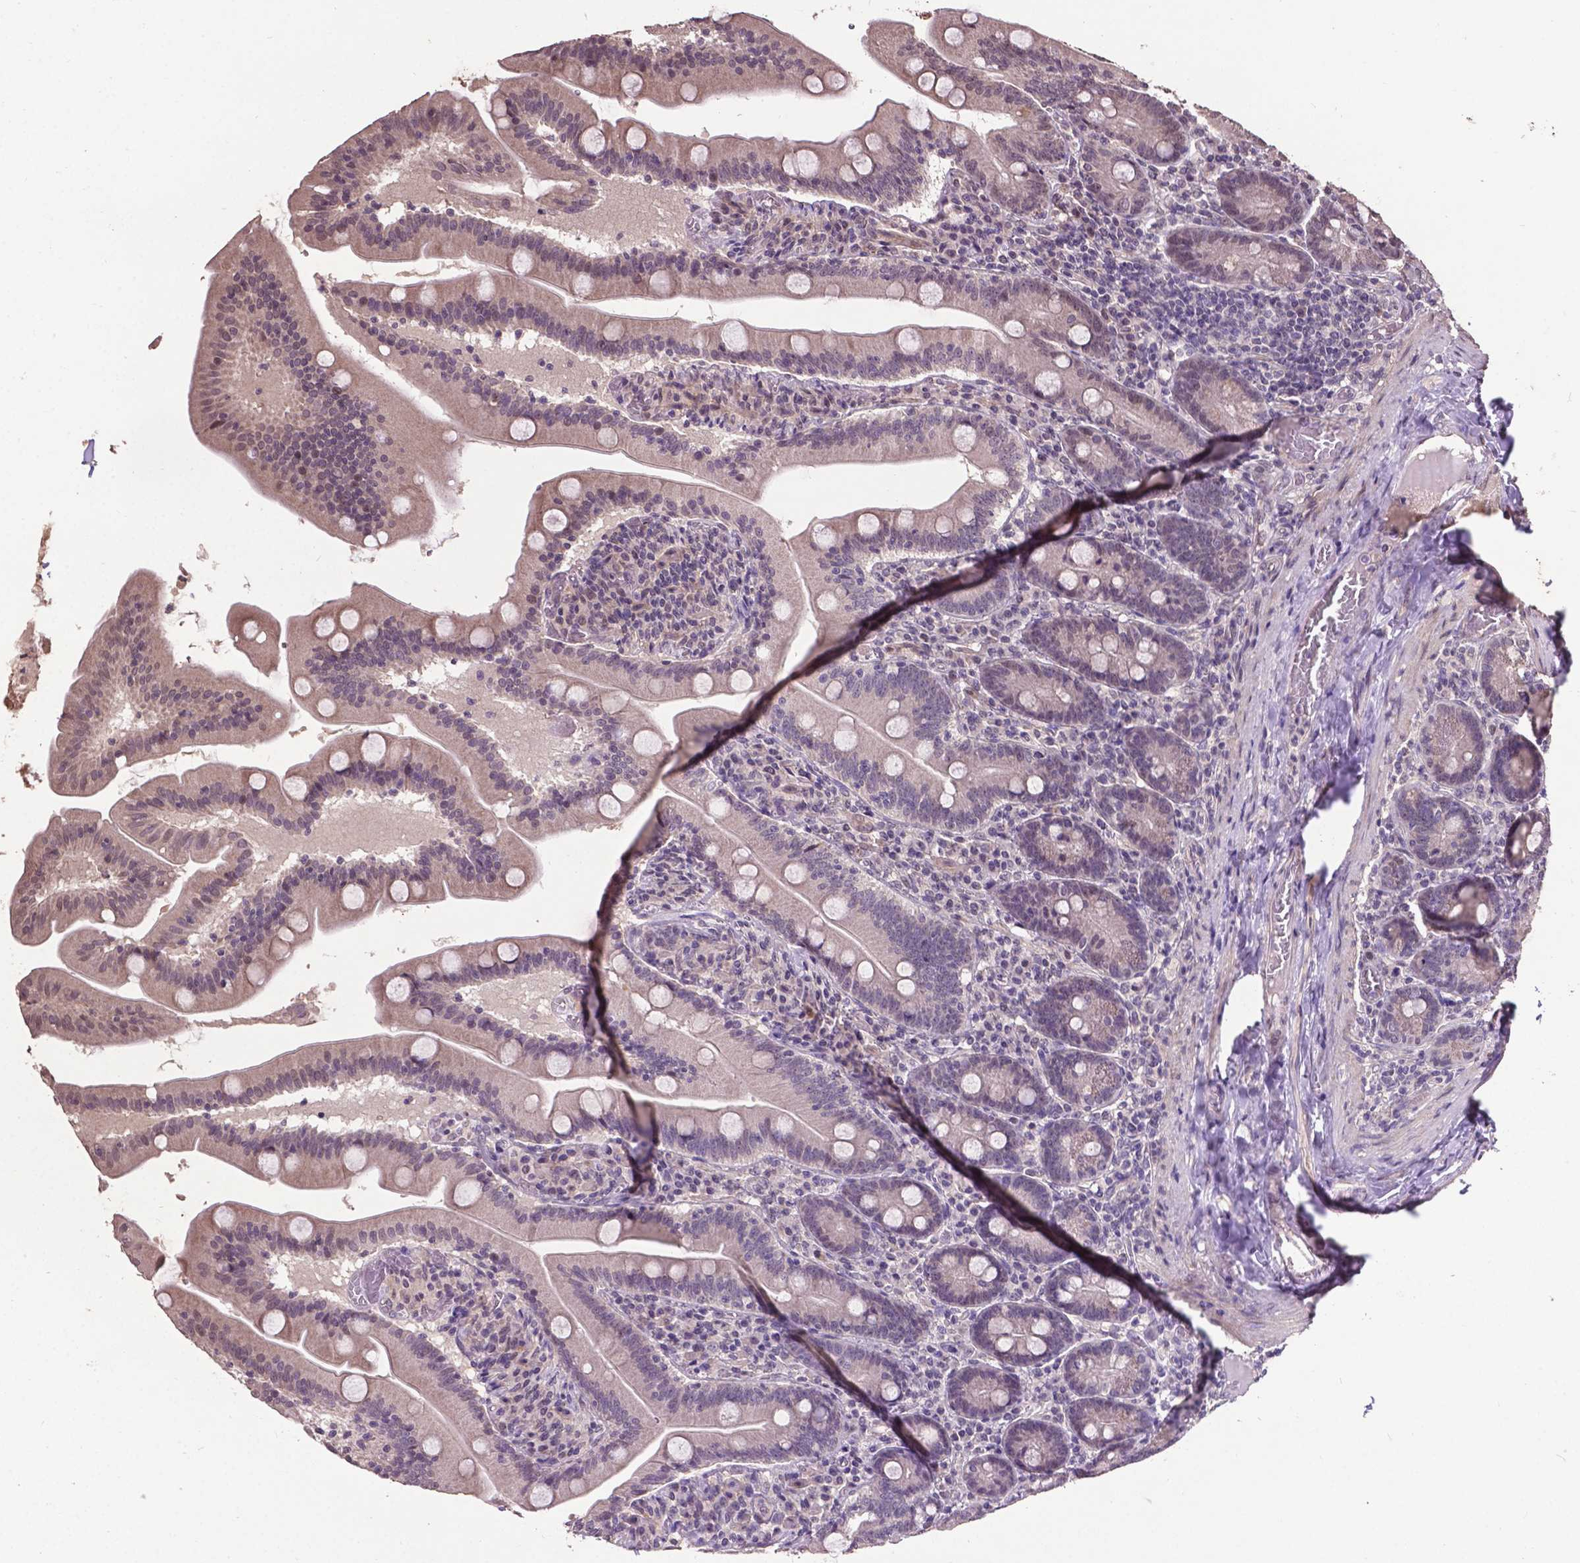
{"staining": {"intensity": "weak", "quantity": "<25%", "location": "cytoplasmic/membranous"}, "tissue": "small intestine", "cell_type": "Glandular cells", "image_type": "normal", "snomed": [{"axis": "morphology", "description": "Normal tissue, NOS"}, {"axis": "topography", "description": "Small intestine"}], "caption": "Immunohistochemistry of normal human small intestine displays no positivity in glandular cells.", "gene": "GLRA2", "patient": {"sex": "male", "age": 37}}